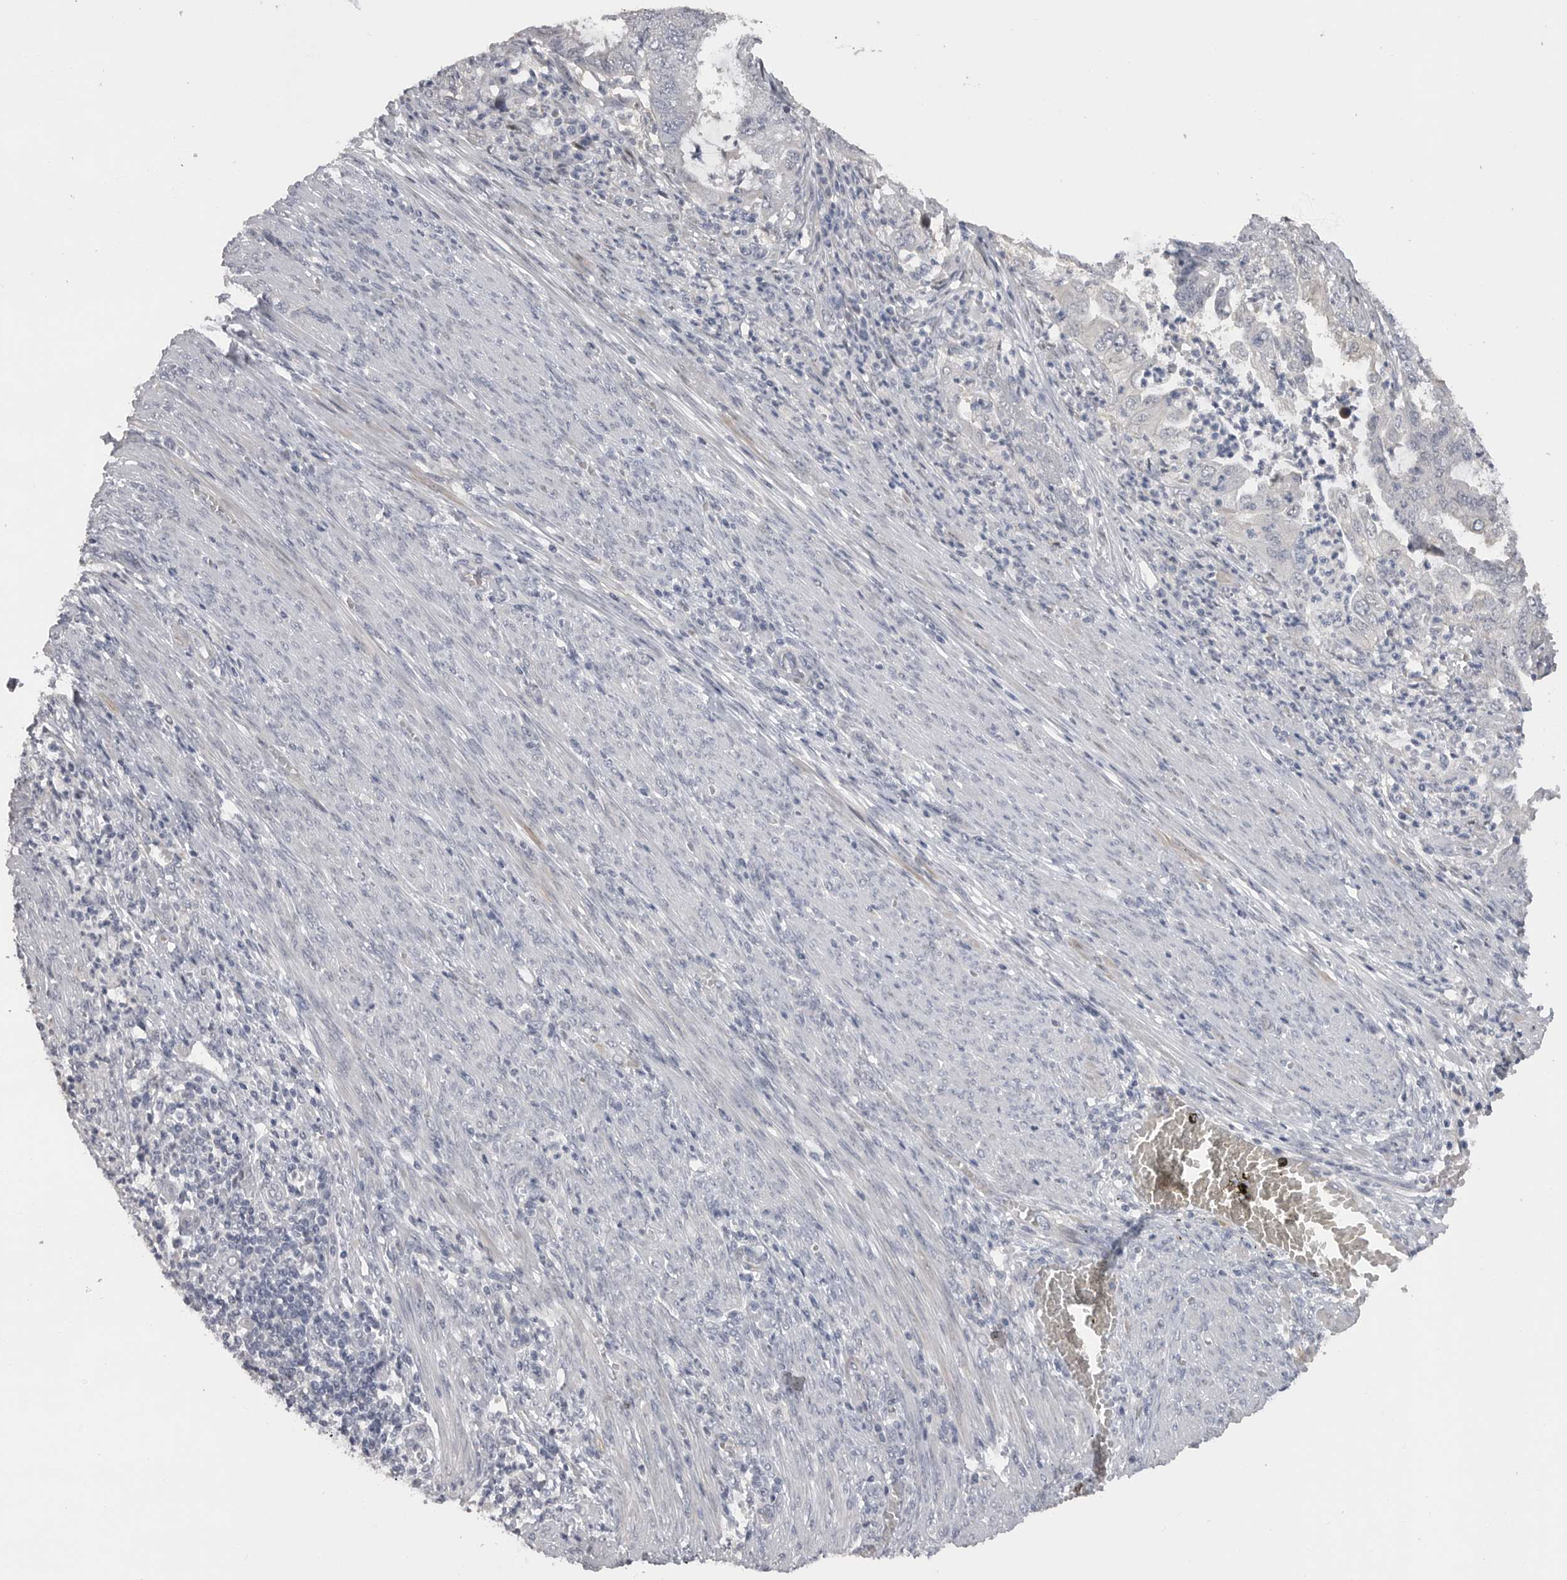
{"staining": {"intensity": "negative", "quantity": "none", "location": "none"}, "tissue": "endometrial cancer", "cell_type": "Tumor cells", "image_type": "cancer", "snomed": [{"axis": "morphology", "description": "Adenocarcinoma, NOS"}, {"axis": "topography", "description": "Endometrium"}], "caption": "This is an immunohistochemistry (IHC) photomicrograph of endometrial cancer (adenocarcinoma). There is no positivity in tumor cells.", "gene": "PLEKHF1", "patient": {"sex": "female", "age": 49}}